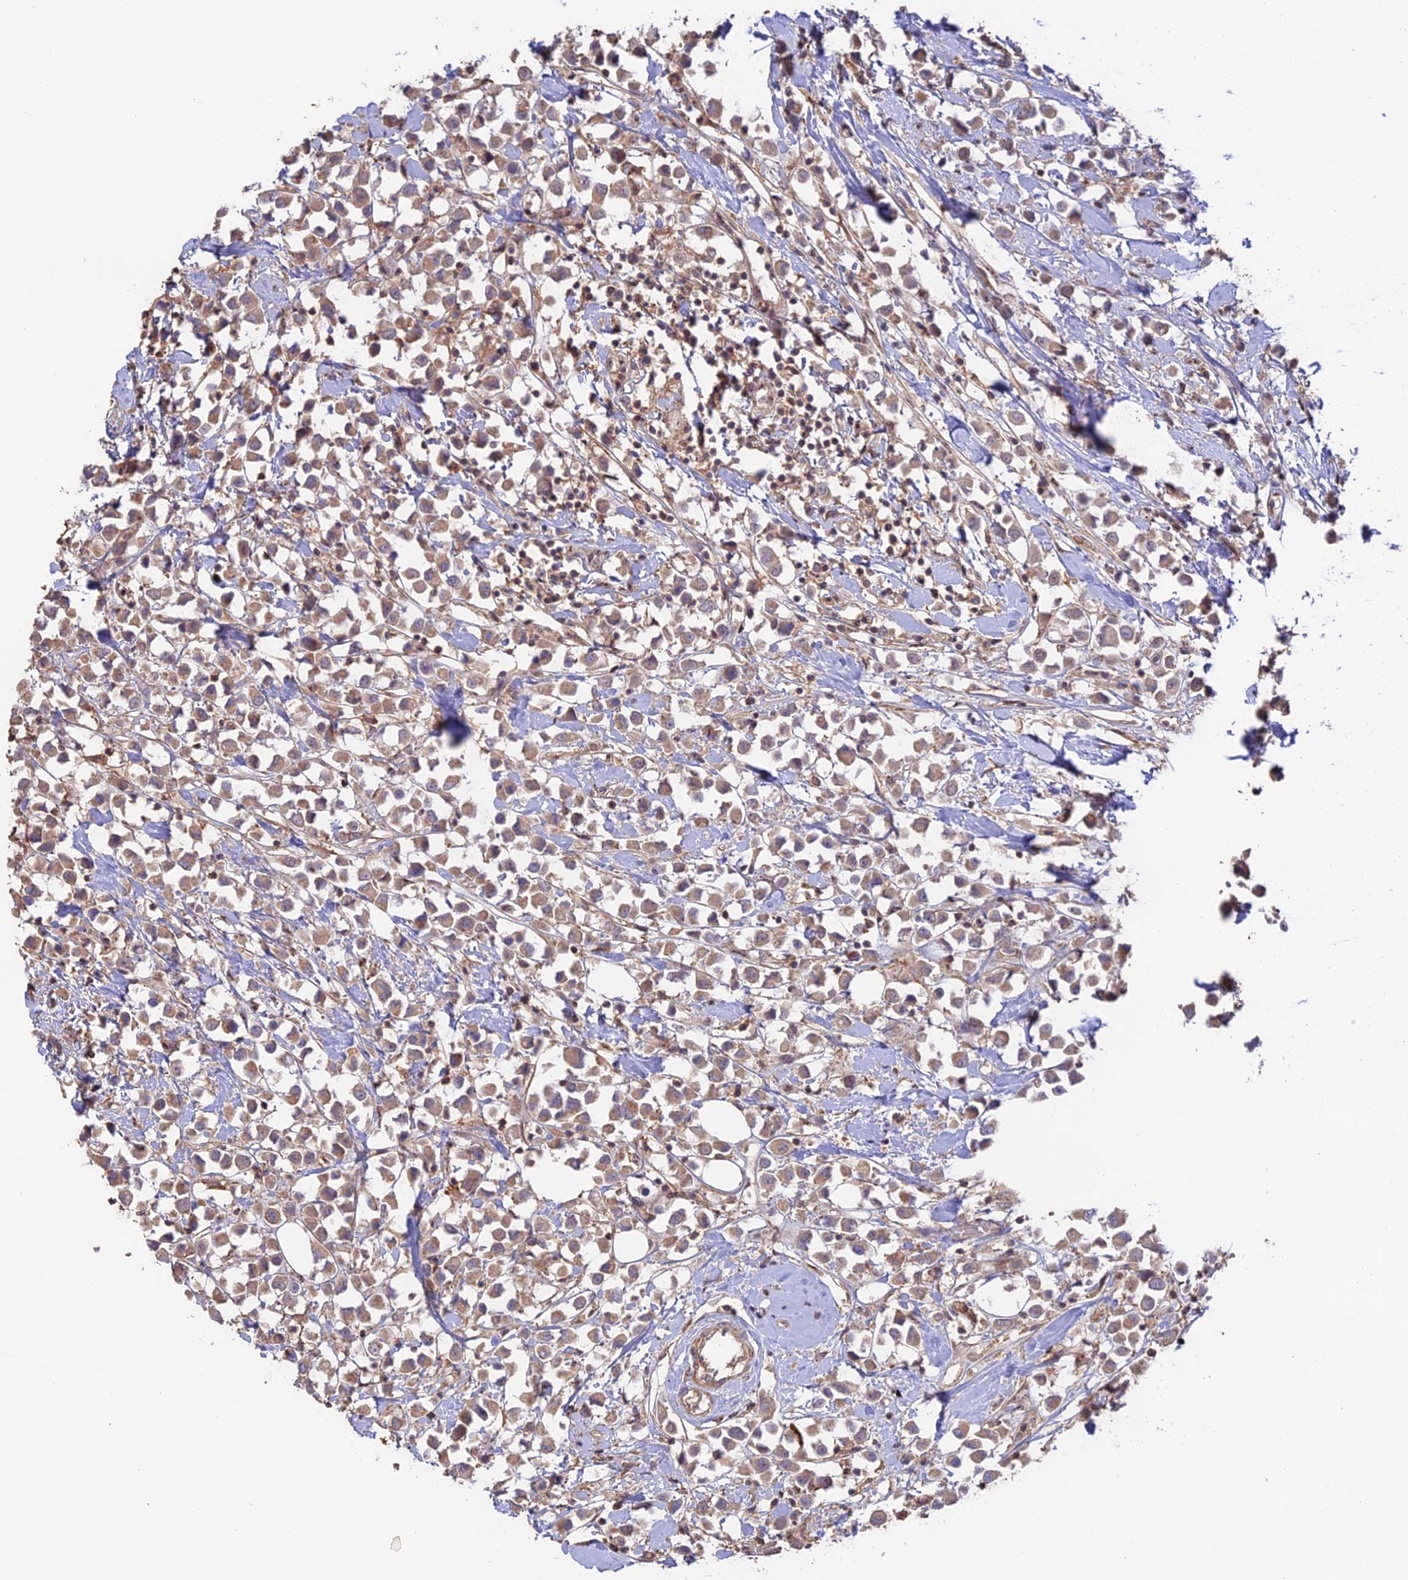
{"staining": {"intensity": "weak", "quantity": ">75%", "location": "cytoplasmic/membranous"}, "tissue": "breast cancer", "cell_type": "Tumor cells", "image_type": "cancer", "snomed": [{"axis": "morphology", "description": "Duct carcinoma"}, {"axis": "topography", "description": "Breast"}], "caption": "Breast cancer tissue displays weak cytoplasmic/membranous staining in about >75% of tumor cells (Brightfield microscopy of DAB IHC at high magnification).", "gene": "CLCF1", "patient": {"sex": "female", "age": 61}}